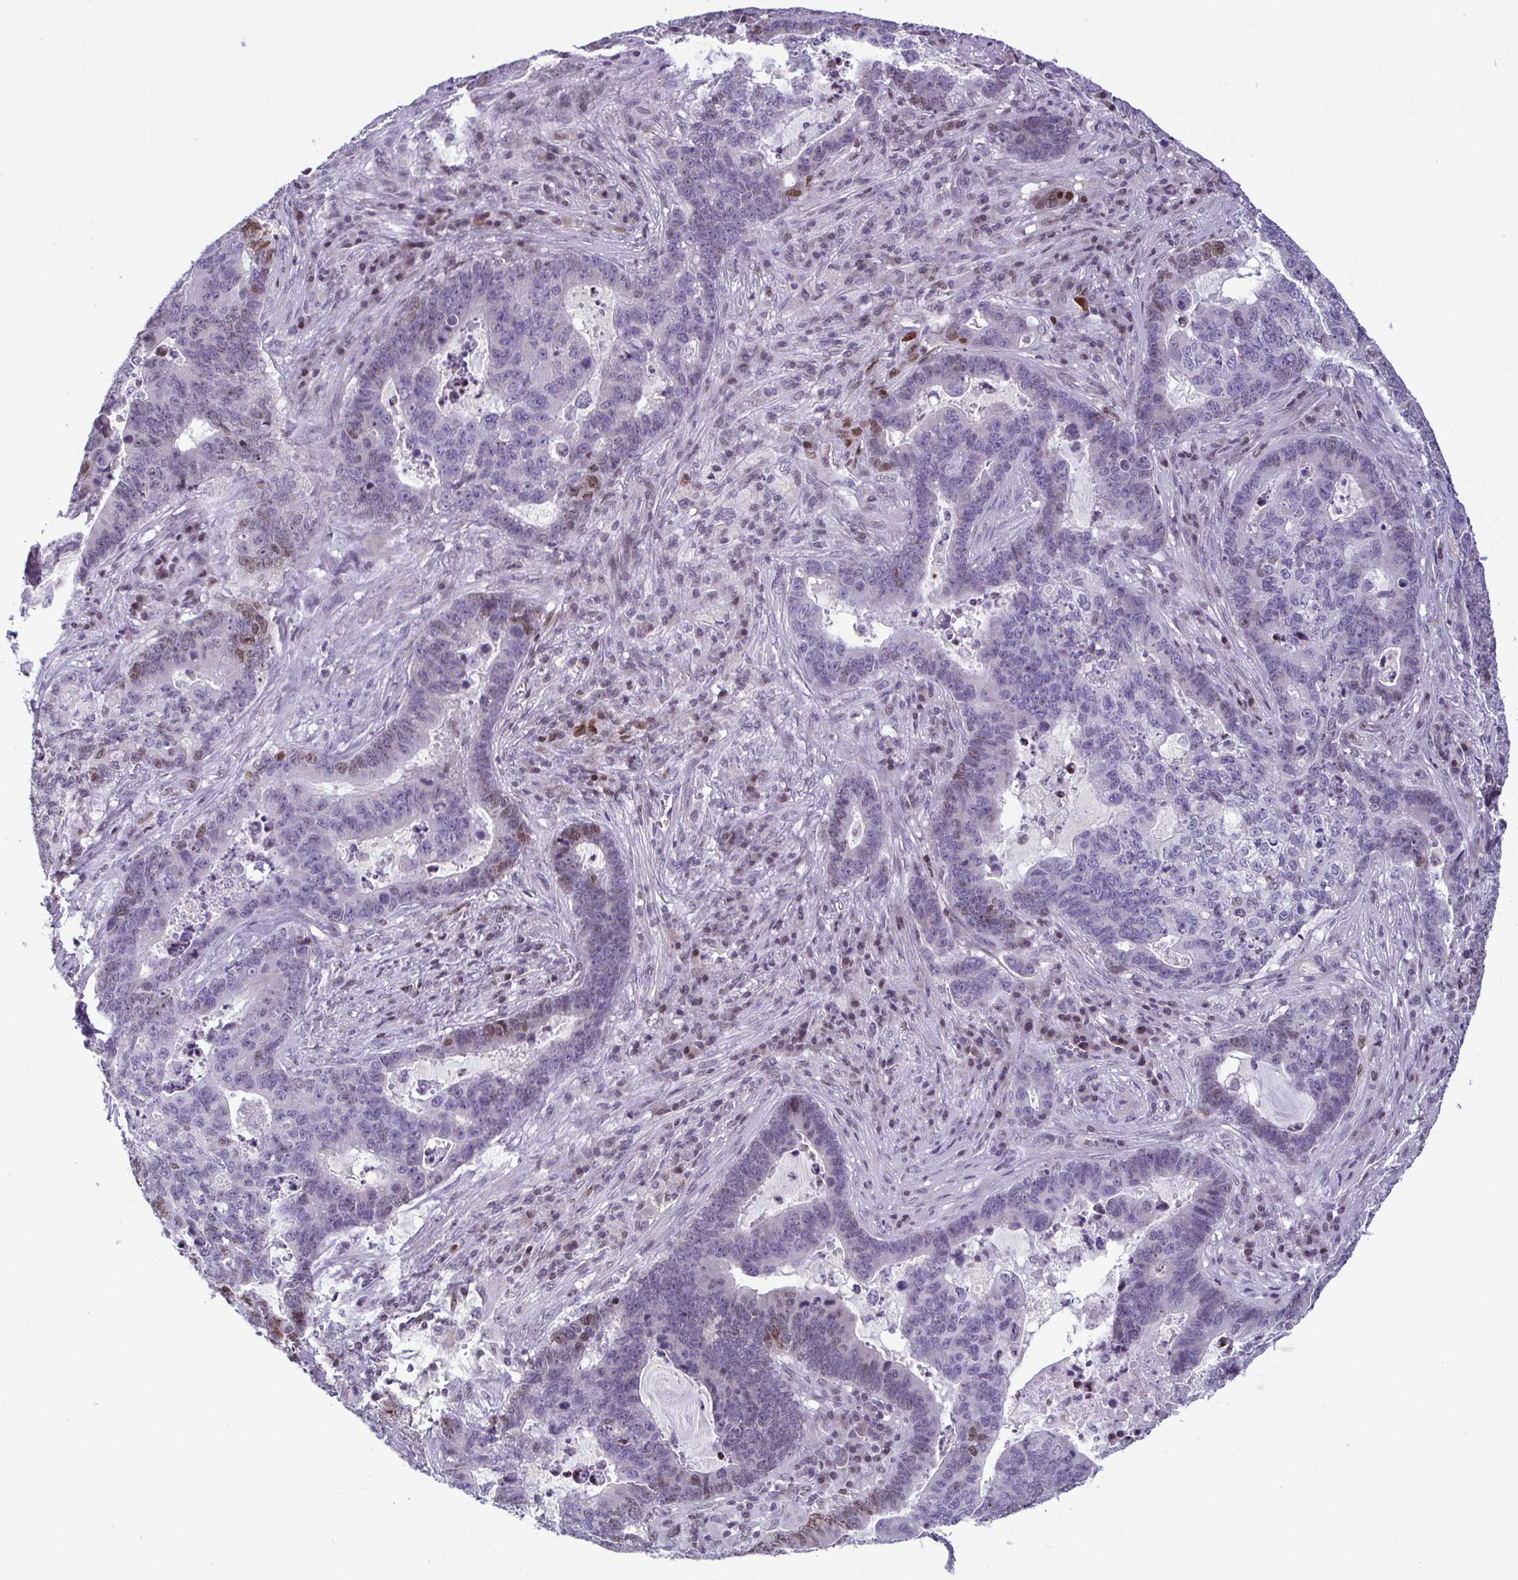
{"staining": {"intensity": "moderate", "quantity": "<25%", "location": "nuclear"}, "tissue": "lung cancer", "cell_type": "Tumor cells", "image_type": "cancer", "snomed": [{"axis": "morphology", "description": "Aneuploidy"}, {"axis": "morphology", "description": "Adenocarcinoma, NOS"}, {"axis": "morphology", "description": "Adenocarcinoma primary or metastatic"}, {"axis": "topography", "description": "Lung"}], "caption": "Lung cancer was stained to show a protein in brown. There is low levels of moderate nuclear positivity in approximately <25% of tumor cells. Immunohistochemistry stains the protein of interest in brown and the nuclei are stained blue.", "gene": "IRF1", "patient": {"sex": "female", "age": 75}}